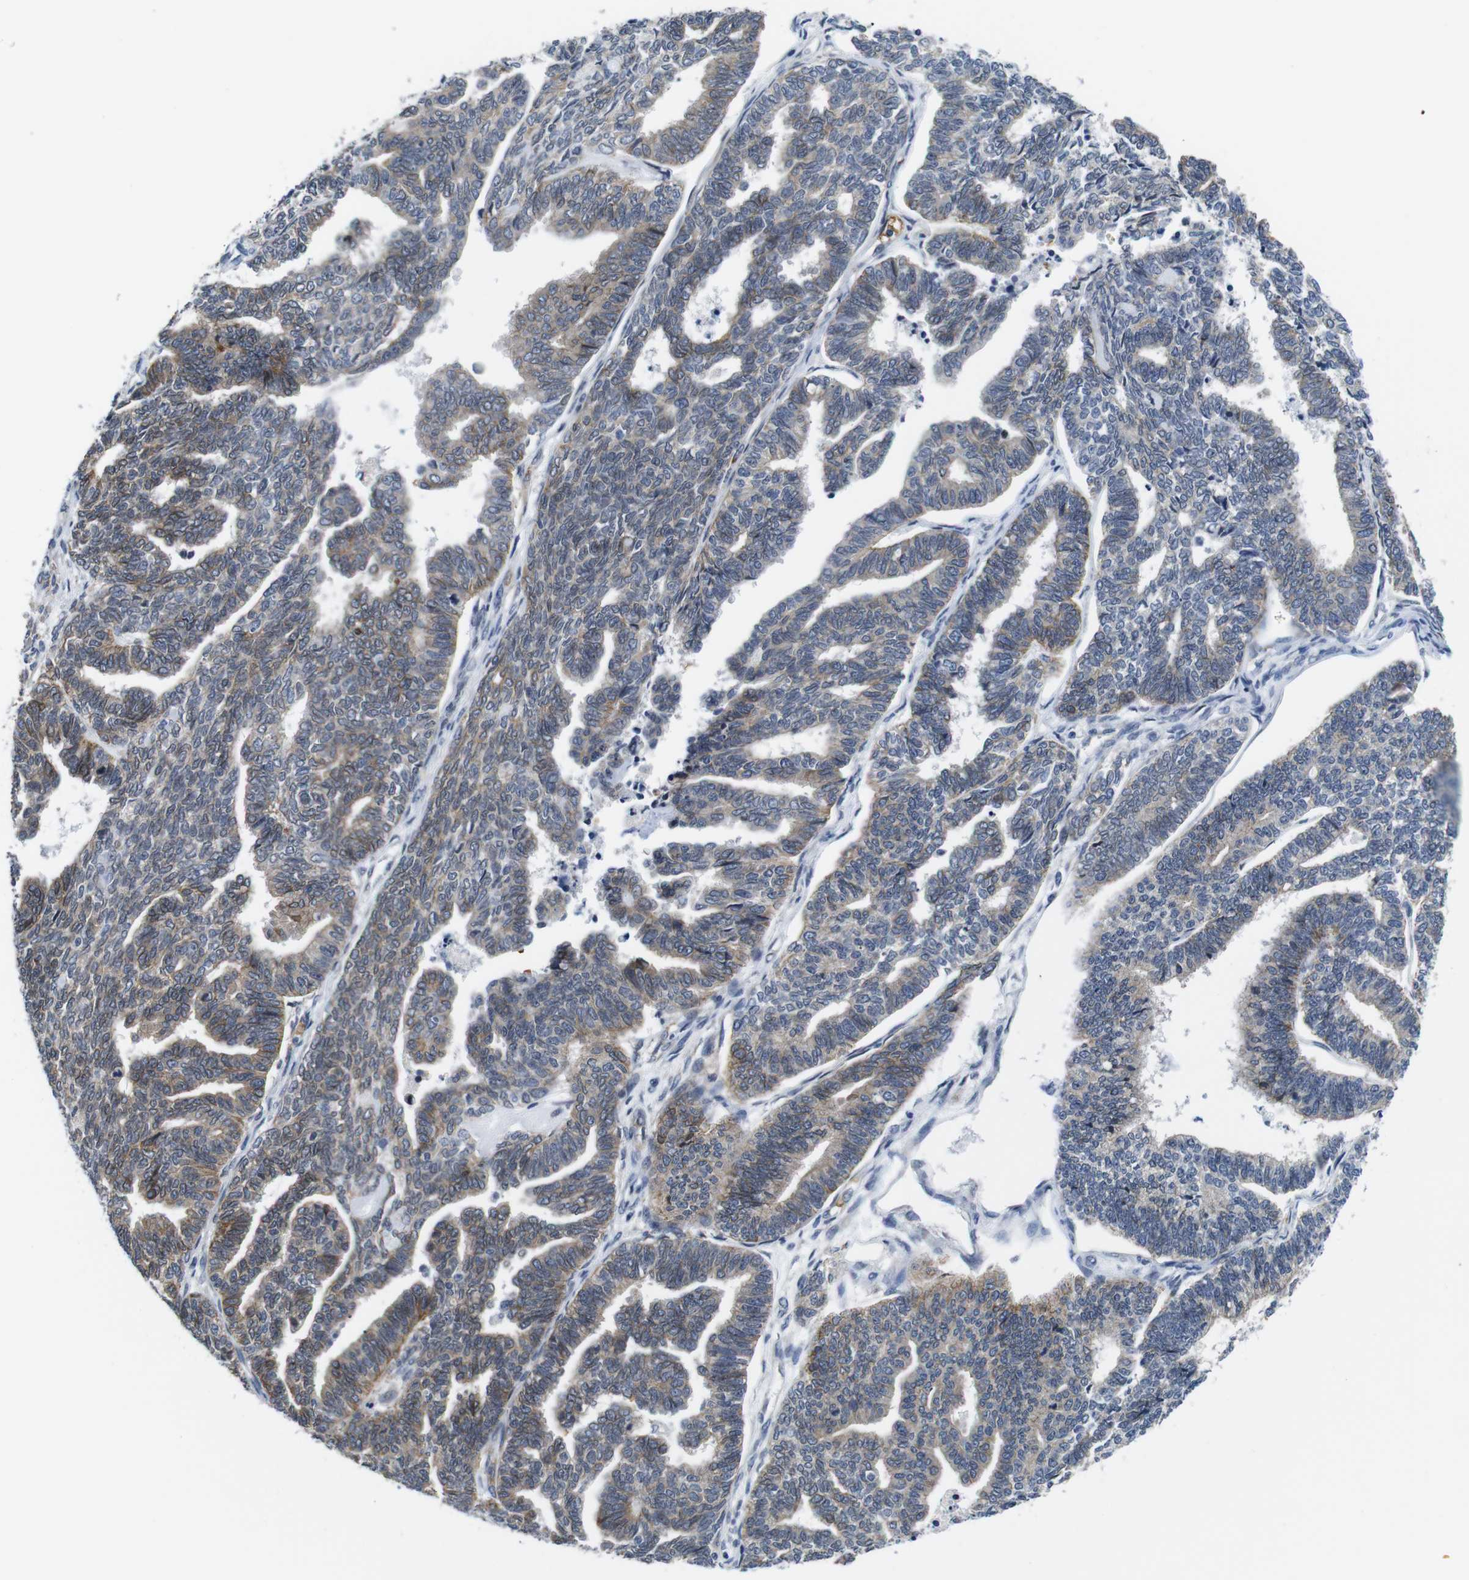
{"staining": {"intensity": "moderate", "quantity": ">75%", "location": "cytoplasmic/membranous"}, "tissue": "endometrial cancer", "cell_type": "Tumor cells", "image_type": "cancer", "snomed": [{"axis": "morphology", "description": "Adenocarcinoma, NOS"}, {"axis": "topography", "description": "Endometrium"}], "caption": "Endometrial adenocarcinoma was stained to show a protein in brown. There is medium levels of moderate cytoplasmic/membranous positivity in about >75% of tumor cells. Immunohistochemistry stains the protein of interest in brown and the nuclei are stained blue.", "gene": "SOCS3", "patient": {"sex": "female", "age": 70}}